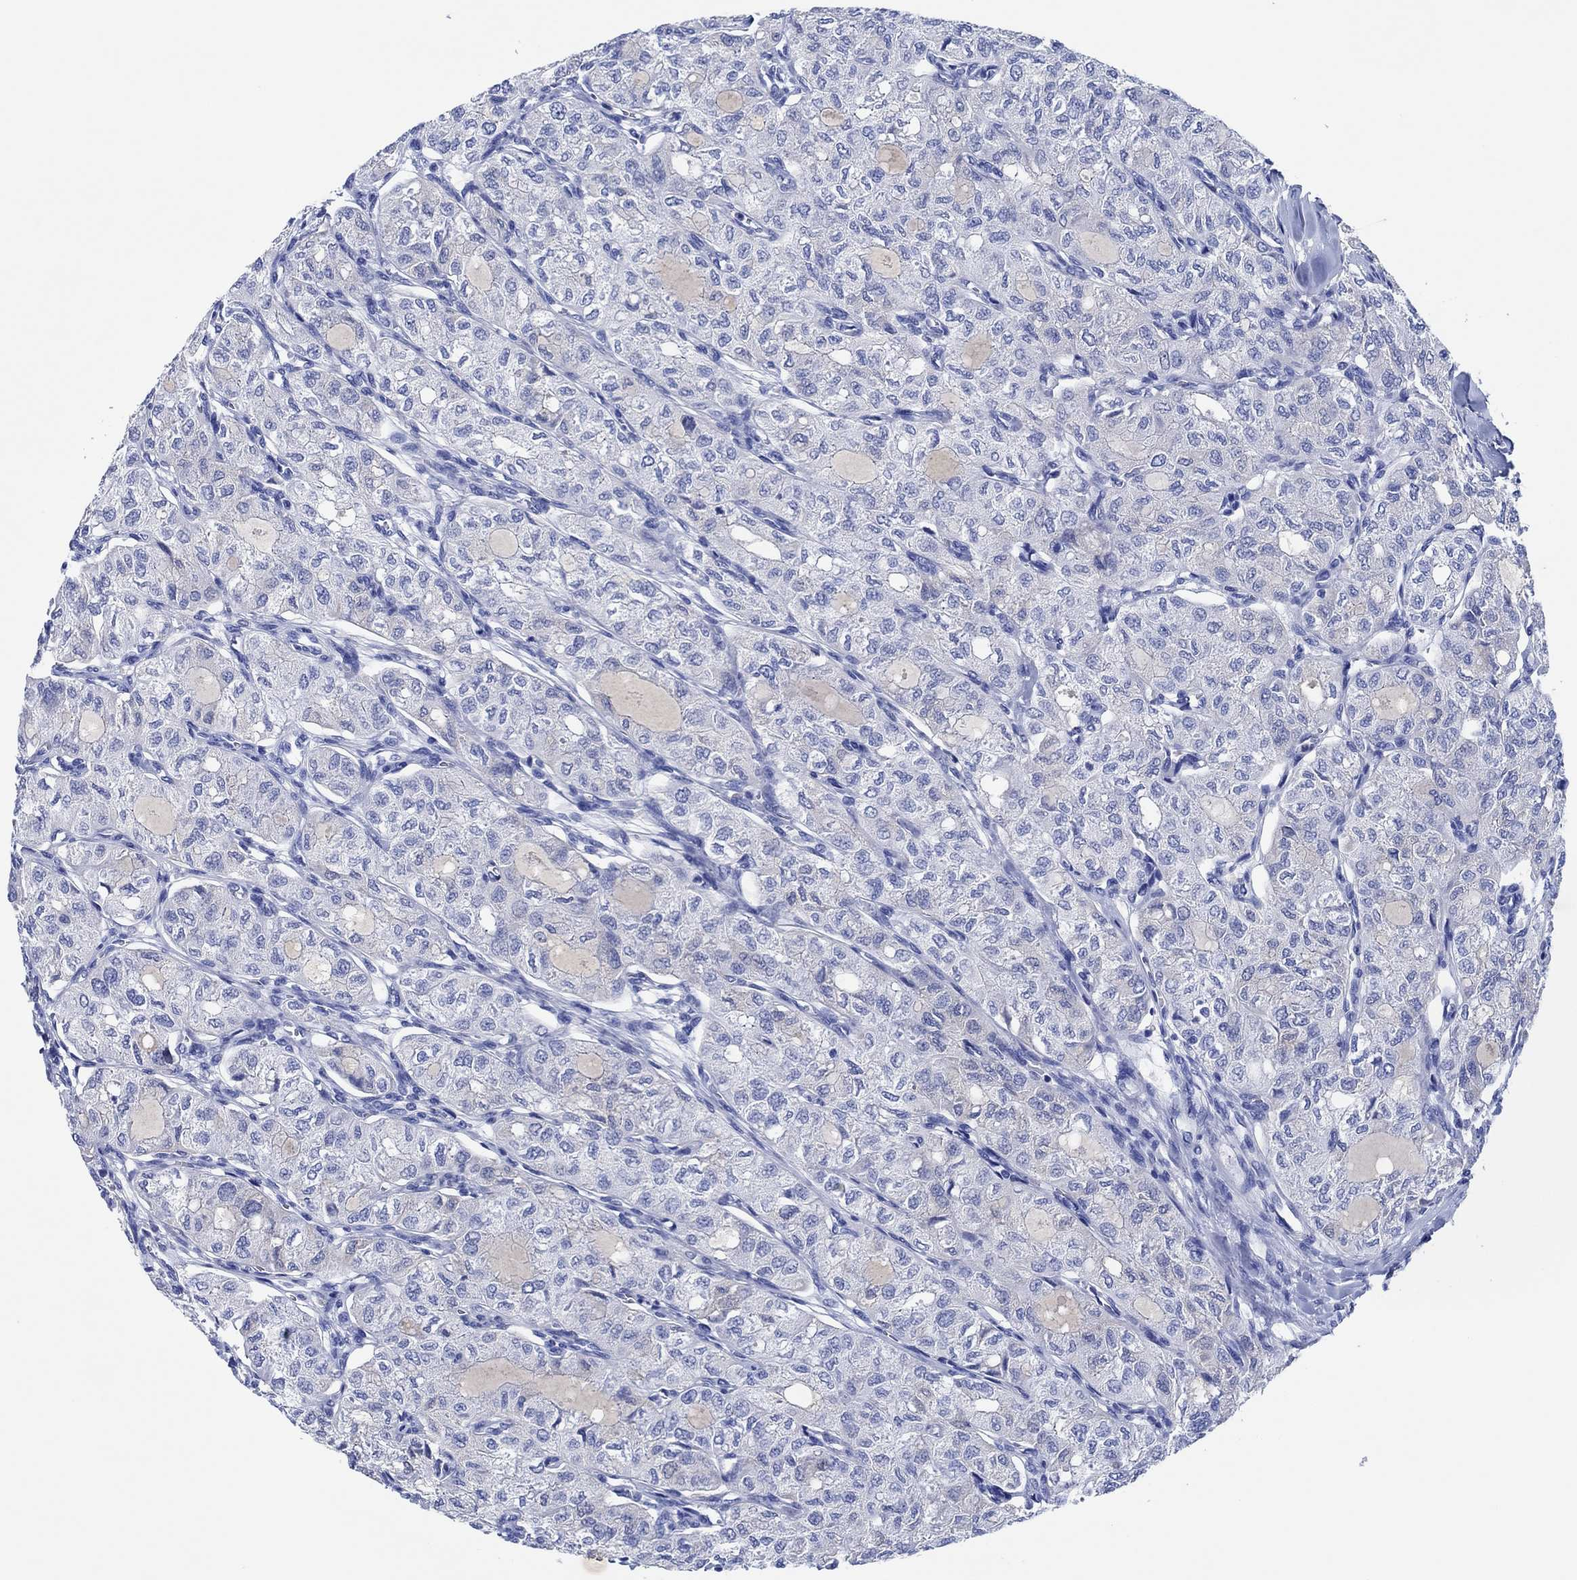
{"staining": {"intensity": "negative", "quantity": "none", "location": "none"}, "tissue": "thyroid cancer", "cell_type": "Tumor cells", "image_type": "cancer", "snomed": [{"axis": "morphology", "description": "Follicular adenoma carcinoma, NOS"}, {"axis": "topography", "description": "Thyroid gland"}], "caption": "Follicular adenoma carcinoma (thyroid) was stained to show a protein in brown. There is no significant positivity in tumor cells.", "gene": "CPNE6", "patient": {"sex": "male", "age": 75}}